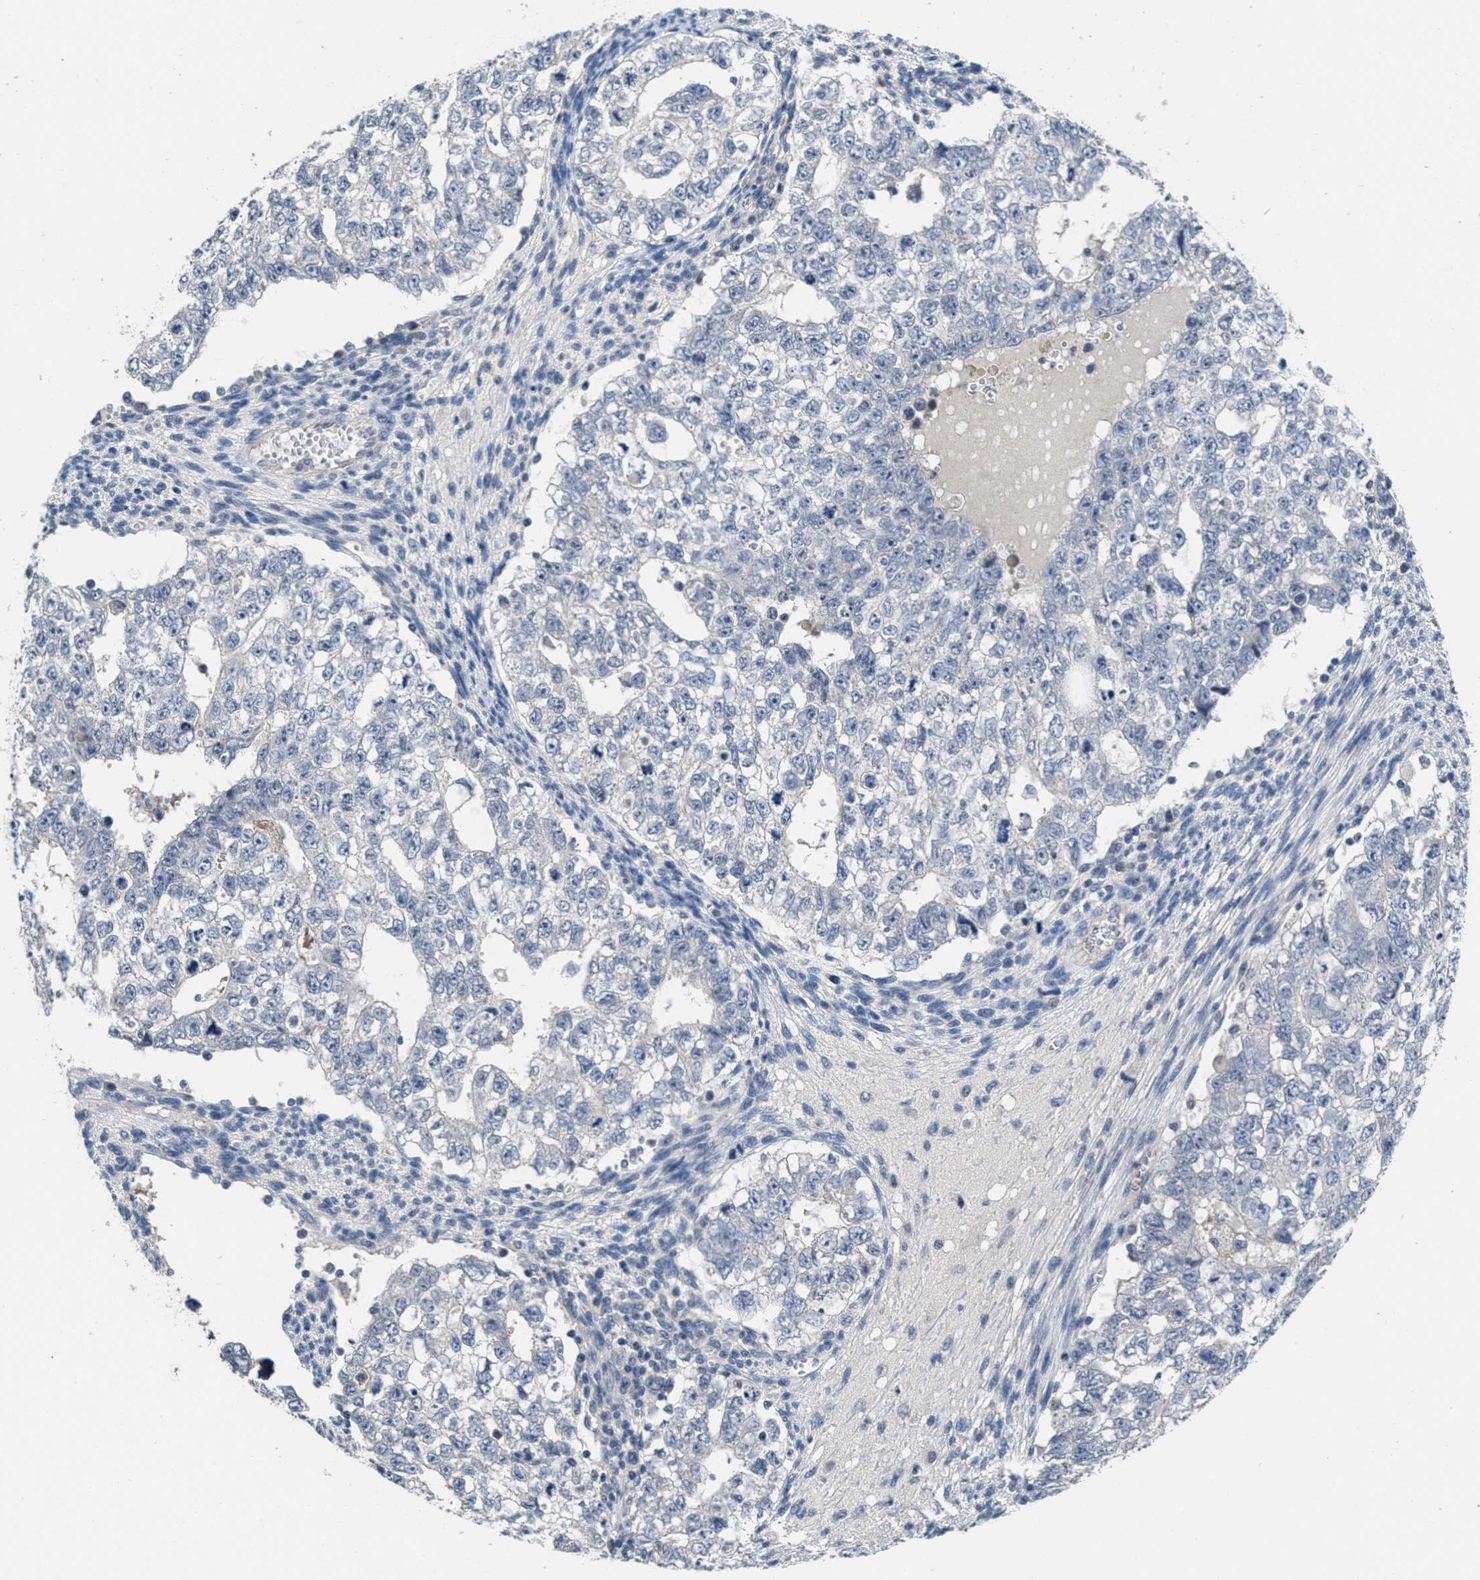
{"staining": {"intensity": "negative", "quantity": "none", "location": "none"}, "tissue": "testis cancer", "cell_type": "Tumor cells", "image_type": "cancer", "snomed": [{"axis": "morphology", "description": "Seminoma, NOS"}, {"axis": "morphology", "description": "Carcinoma, Embryonal, NOS"}, {"axis": "topography", "description": "Testis"}], "caption": "DAB immunohistochemical staining of human seminoma (testis) reveals no significant expression in tumor cells.", "gene": "ANGPT1", "patient": {"sex": "male", "age": 38}}